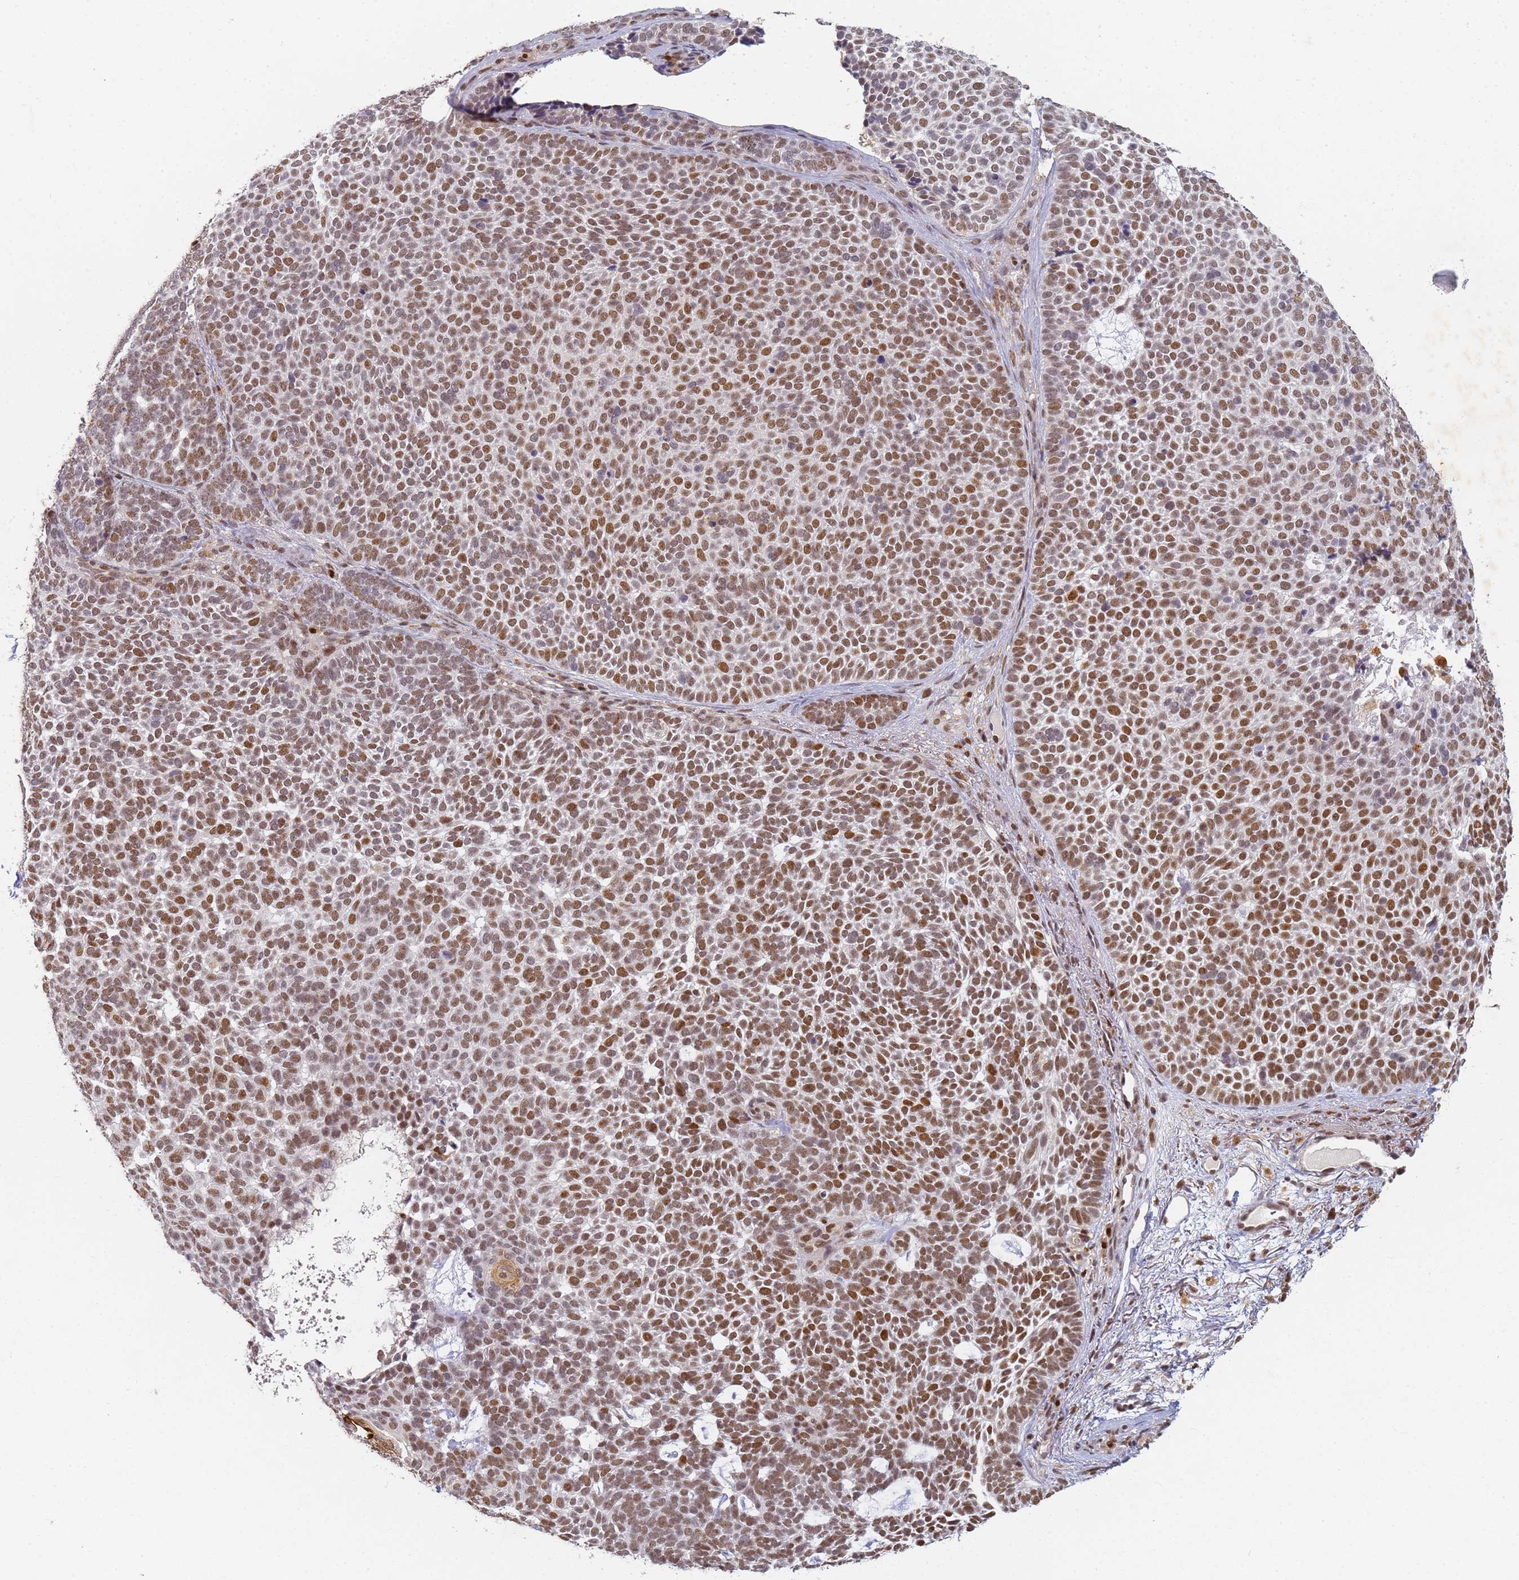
{"staining": {"intensity": "moderate", "quantity": ">75%", "location": "nuclear"}, "tissue": "skin cancer", "cell_type": "Tumor cells", "image_type": "cancer", "snomed": [{"axis": "morphology", "description": "Basal cell carcinoma"}, {"axis": "topography", "description": "Skin"}], "caption": "The immunohistochemical stain labels moderate nuclear expression in tumor cells of skin cancer (basal cell carcinoma) tissue. (IHC, brightfield microscopy, high magnification).", "gene": "HMCES", "patient": {"sex": "female", "age": 77}}